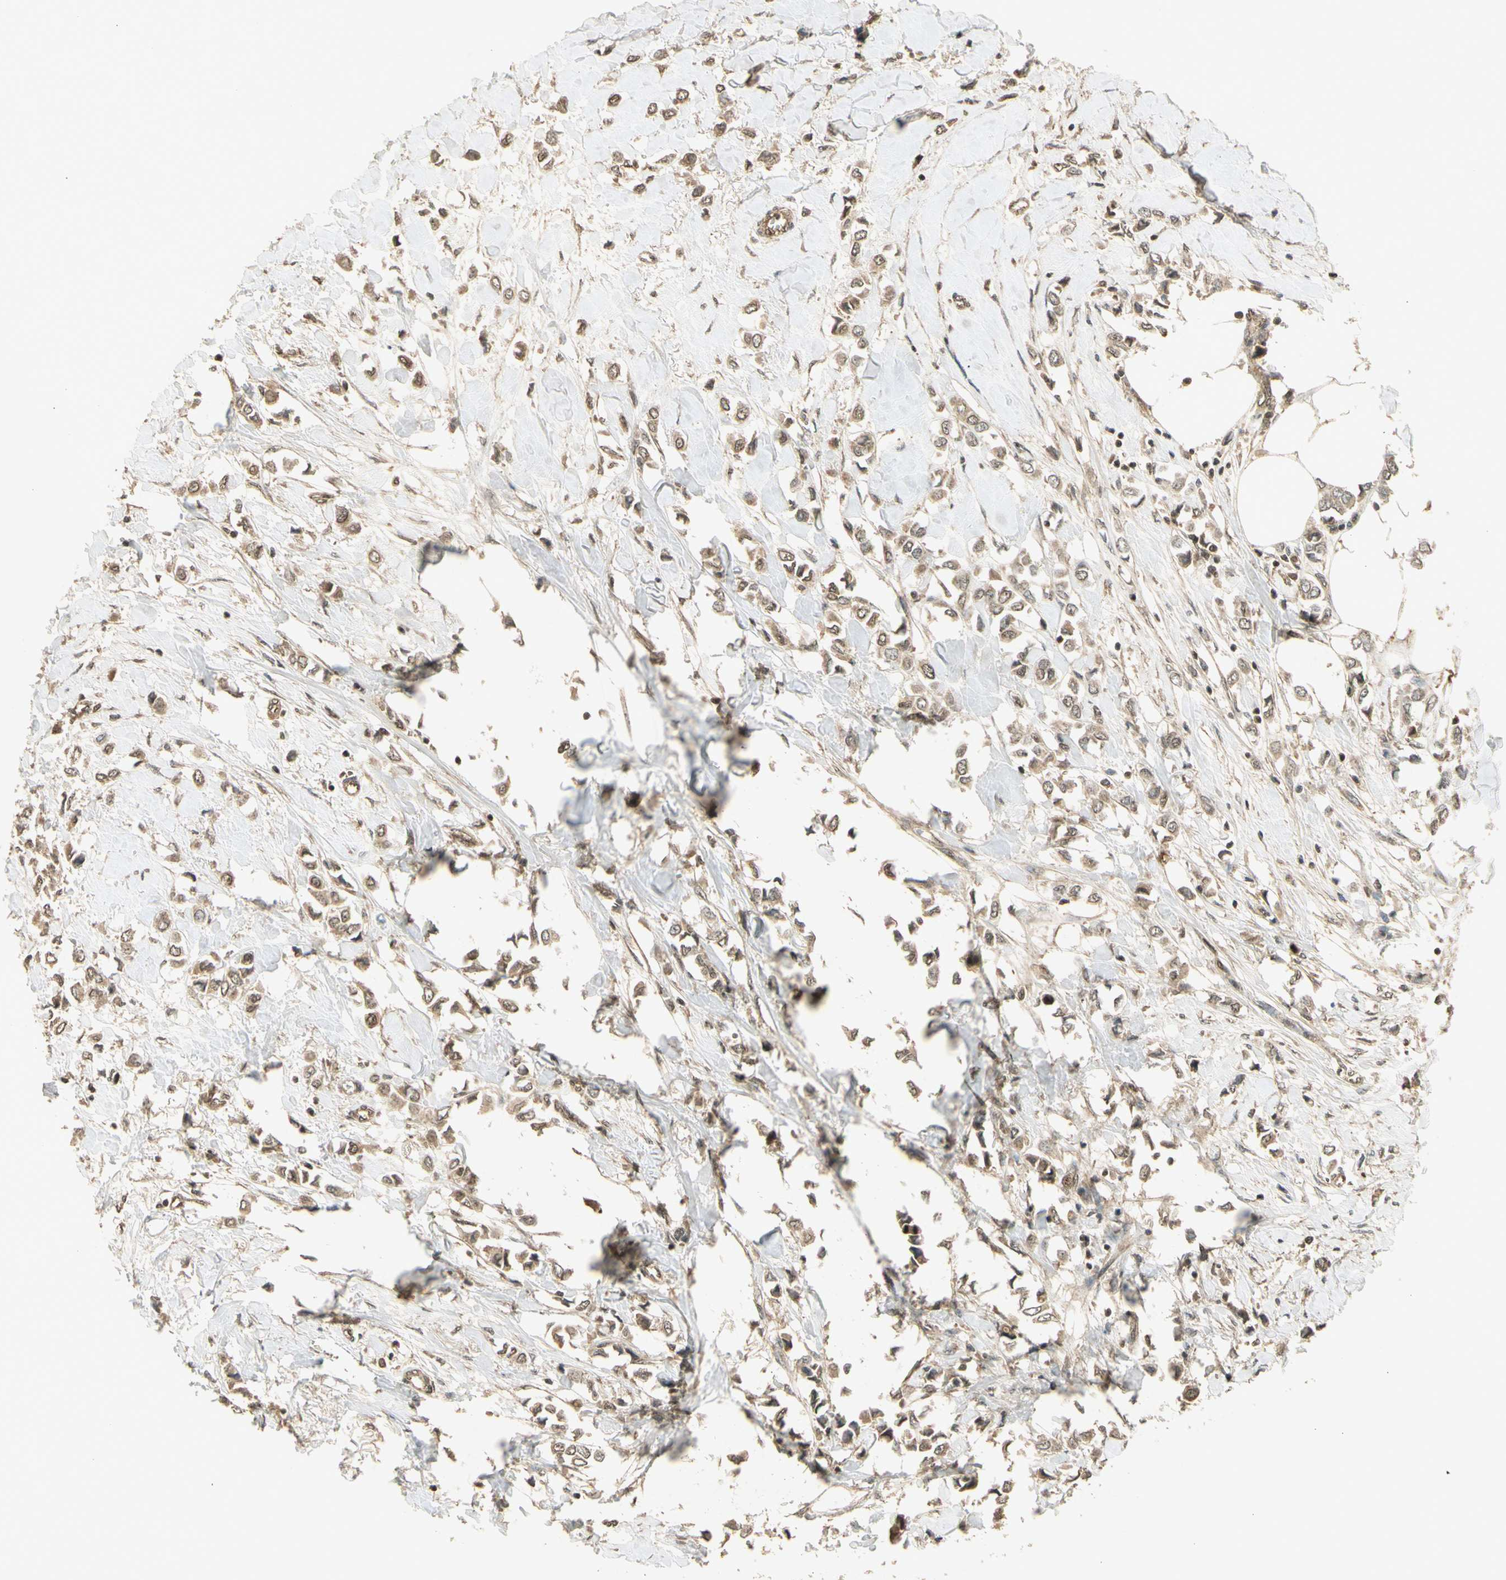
{"staining": {"intensity": "moderate", "quantity": ">75%", "location": "cytoplasmic/membranous"}, "tissue": "breast cancer", "cell_type": "Tumor cells", "image_type": "cancer", "snomed": [{"axis": "morphology", "description": "Lobular carcinoma"}, {"axis": "topography", "description": "Breast"}], "caption": "Protein expression analysis of human breast cancer (lobular carcinoma) reveals moderate cytoplasmic/membranous expression in about >75% of tumor cells.", "gene": "GMEB2", "patient": {"sex": "female", "age": 51}}